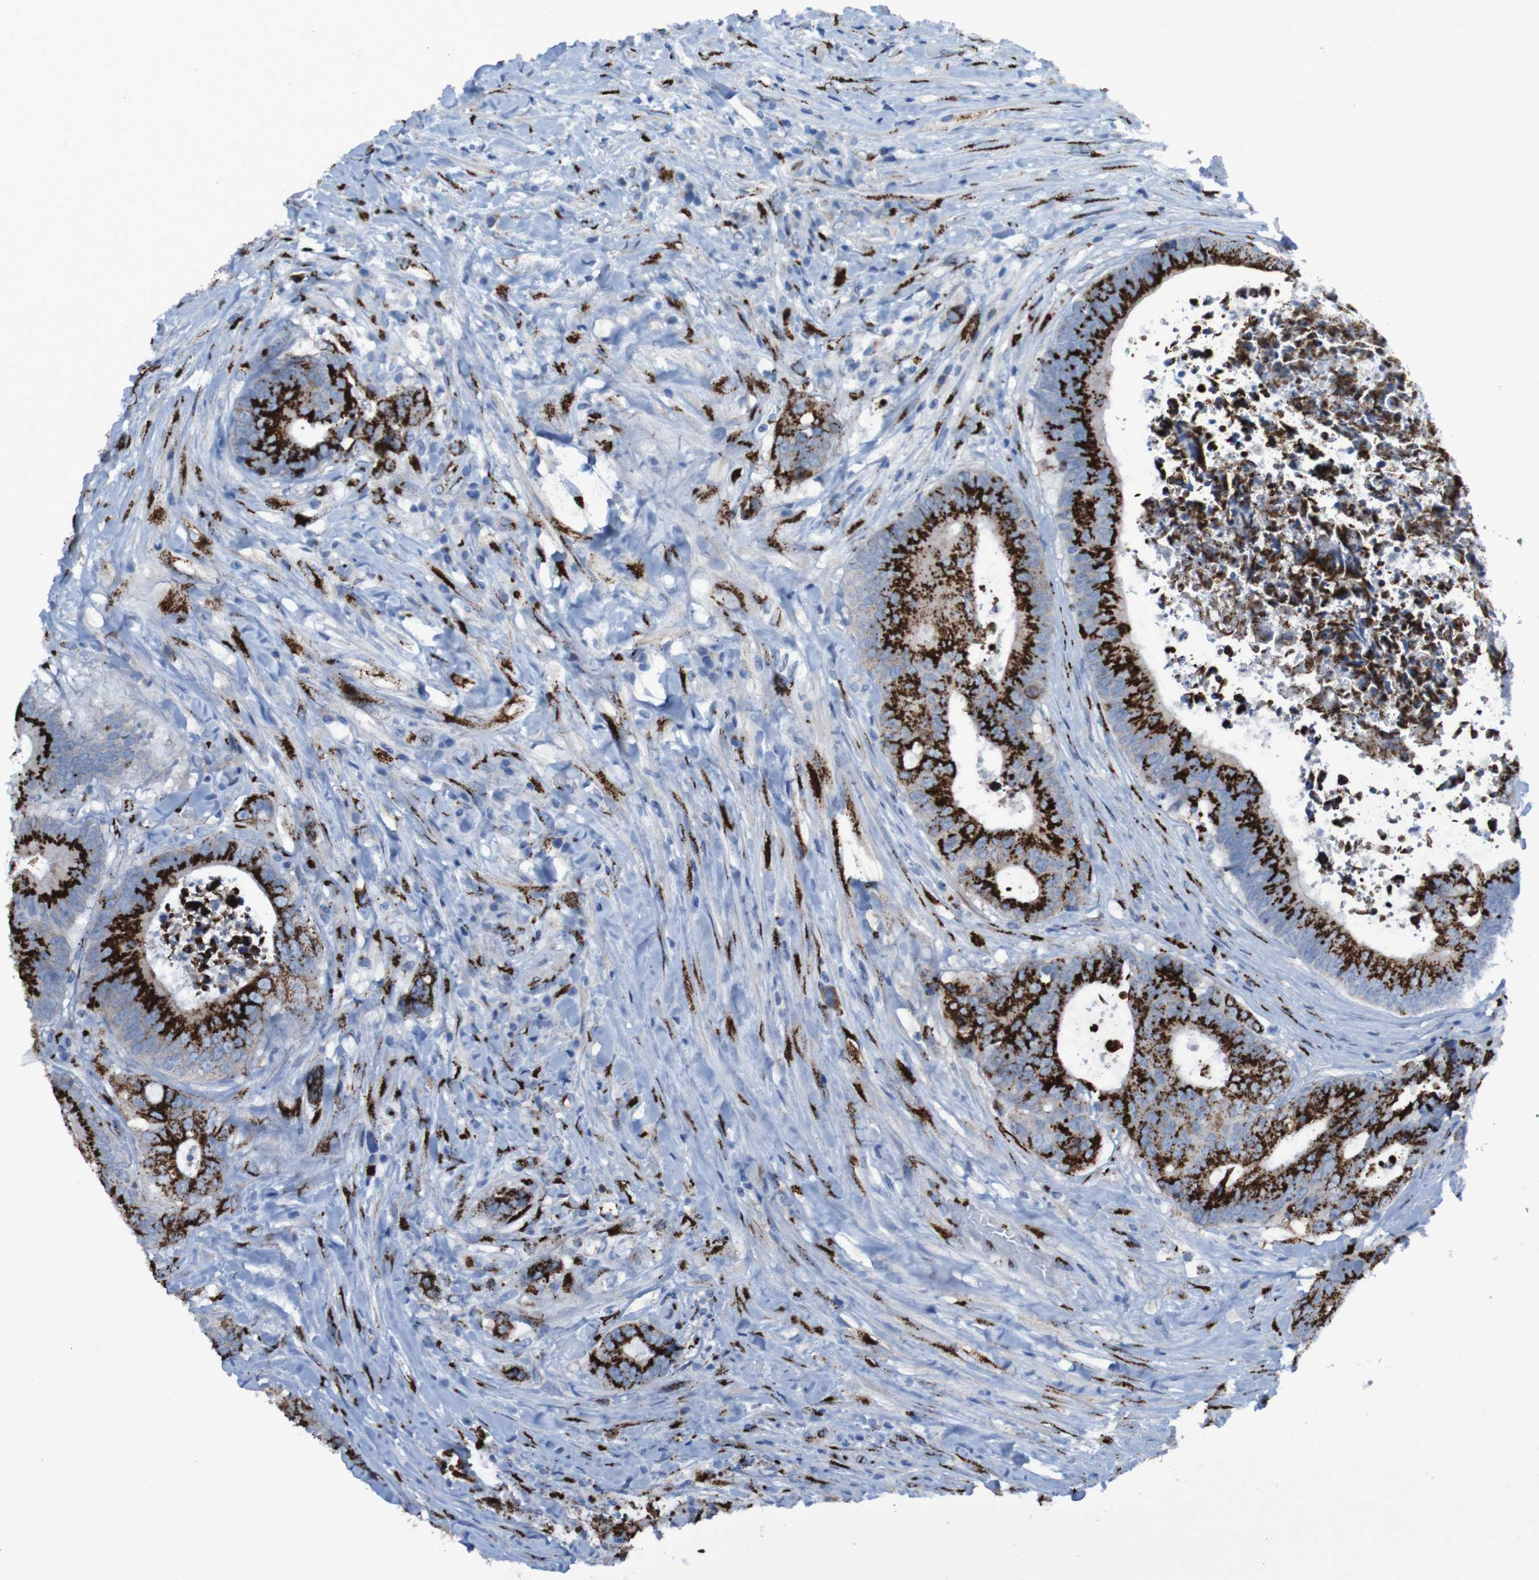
{"staining": {"intensity": "strong", "quantity": ">75%", "location": "cytoplasmic/membranous"}, "tissue": "colorectal cancer", "cell_type": "Tumor cells", "image_type": "cancer", "snomed": [{"axis": "morphology", "description": "Adenocarcinoma, NOS"}, {"axis": "topography", "description": "Rectum"}], "caption": "Adenocarcinoma (colorectal) stained with a brown dye shows strong cytoplasmic/membranous positive staining in about >75% of tumor cells.", "gene": "GOLM1", "patient": {"sex": "male", "age": 72}}